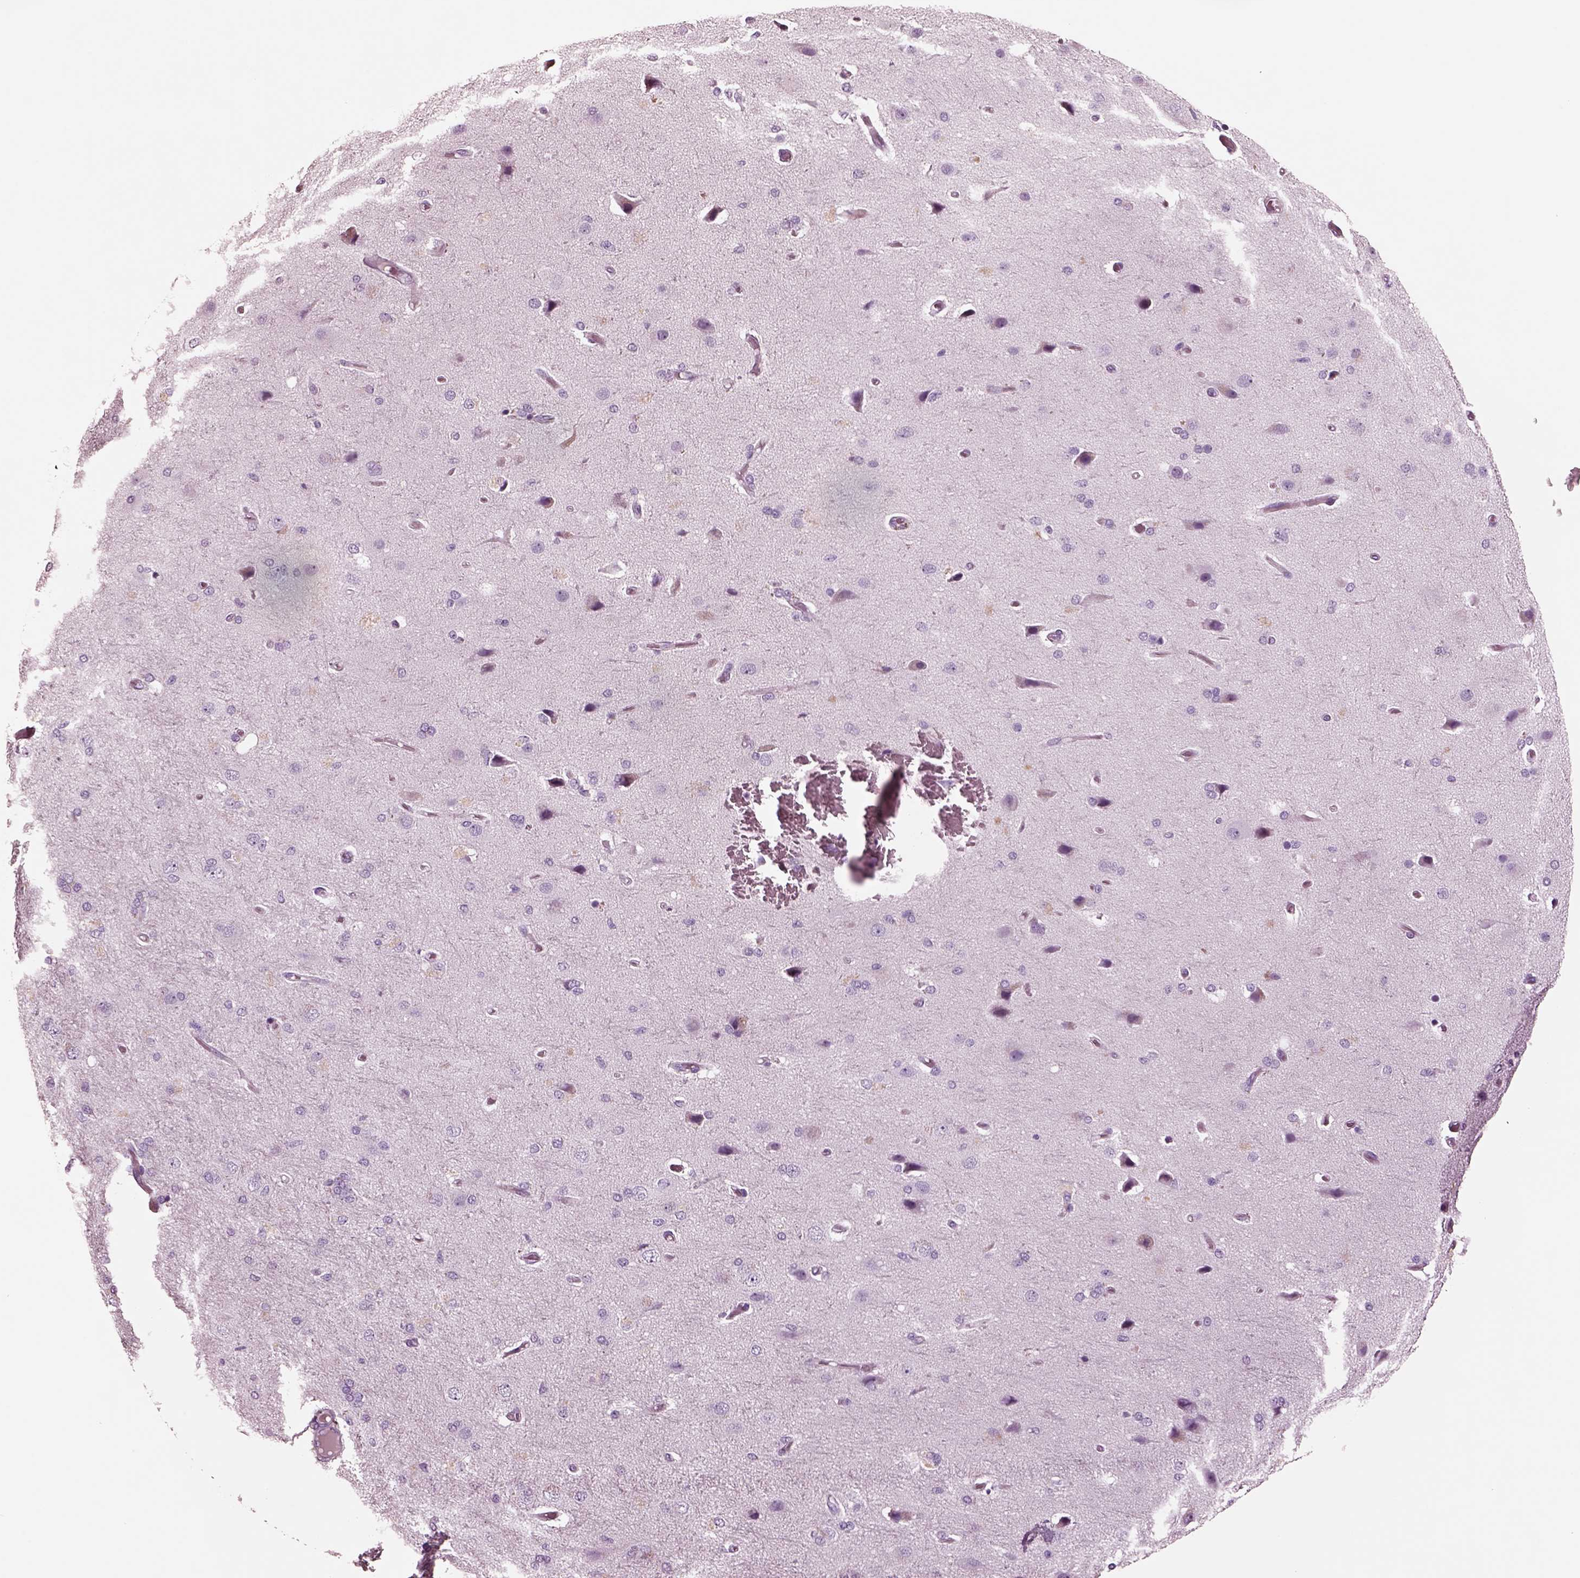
{"staining": {"intensity": "negative", "quantity": "none", "location": "none"}, "tissue": "cerebral cortex", "cell_type": "Endothelial cells", "image_type": "normal", "snomed": [{"axis": "morphology", "description": "Normal tissue, NOS"}, {"axis": "morphology", "description": "Glioma, malignant, High grade"}, {"axis": "topography", "description": "Cerebral cortex"}], "caption": "This is an IHC micrograph of unremarkable human cerebral cortex. There is no expression in endothelial cells.", "gene": "NMRK2", "patient": {"sex": "male", "age": 77}}